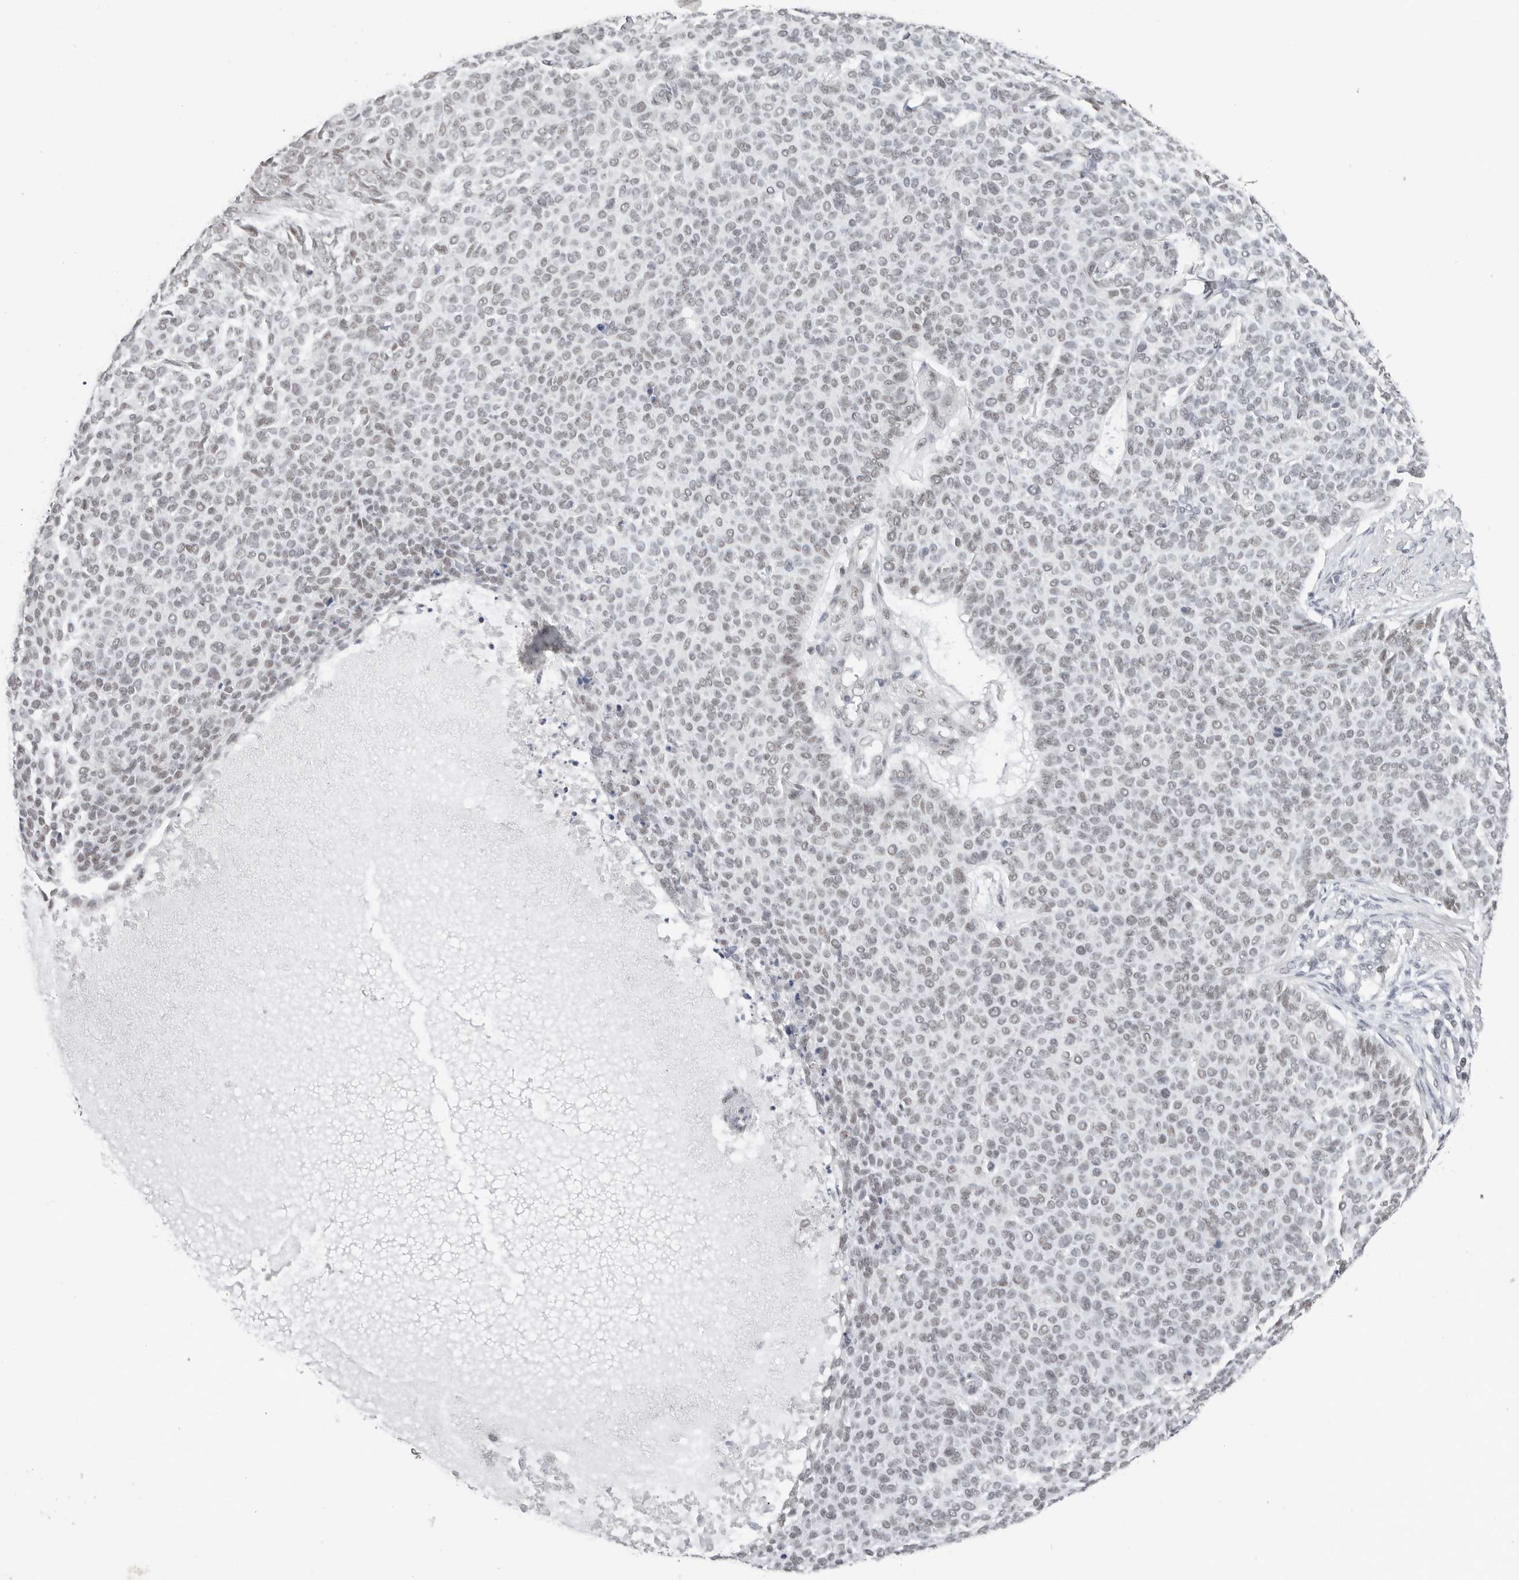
{"staining": {"intensity": "weak", "quantity": "<25%", "location": "nuclear"}, "tissue": "skin cancer", "cell_type": "Tumor cells", "image_type": "cancer", "snomed": [{"axis": "morphology", "description": "Normal tissue, NOS"}, {"axis": "morphology", "description": "Basal cell carcinoma"}, {"axis": "topography", "description": "Skin"}], "caption": "High power microscopy image of an IHC image of skin cancer (basal cell carcinoma), revealing no significant expression in tumor cells.", "gene": "LARP7", "patient": {"sex": "male", "age": 50}}